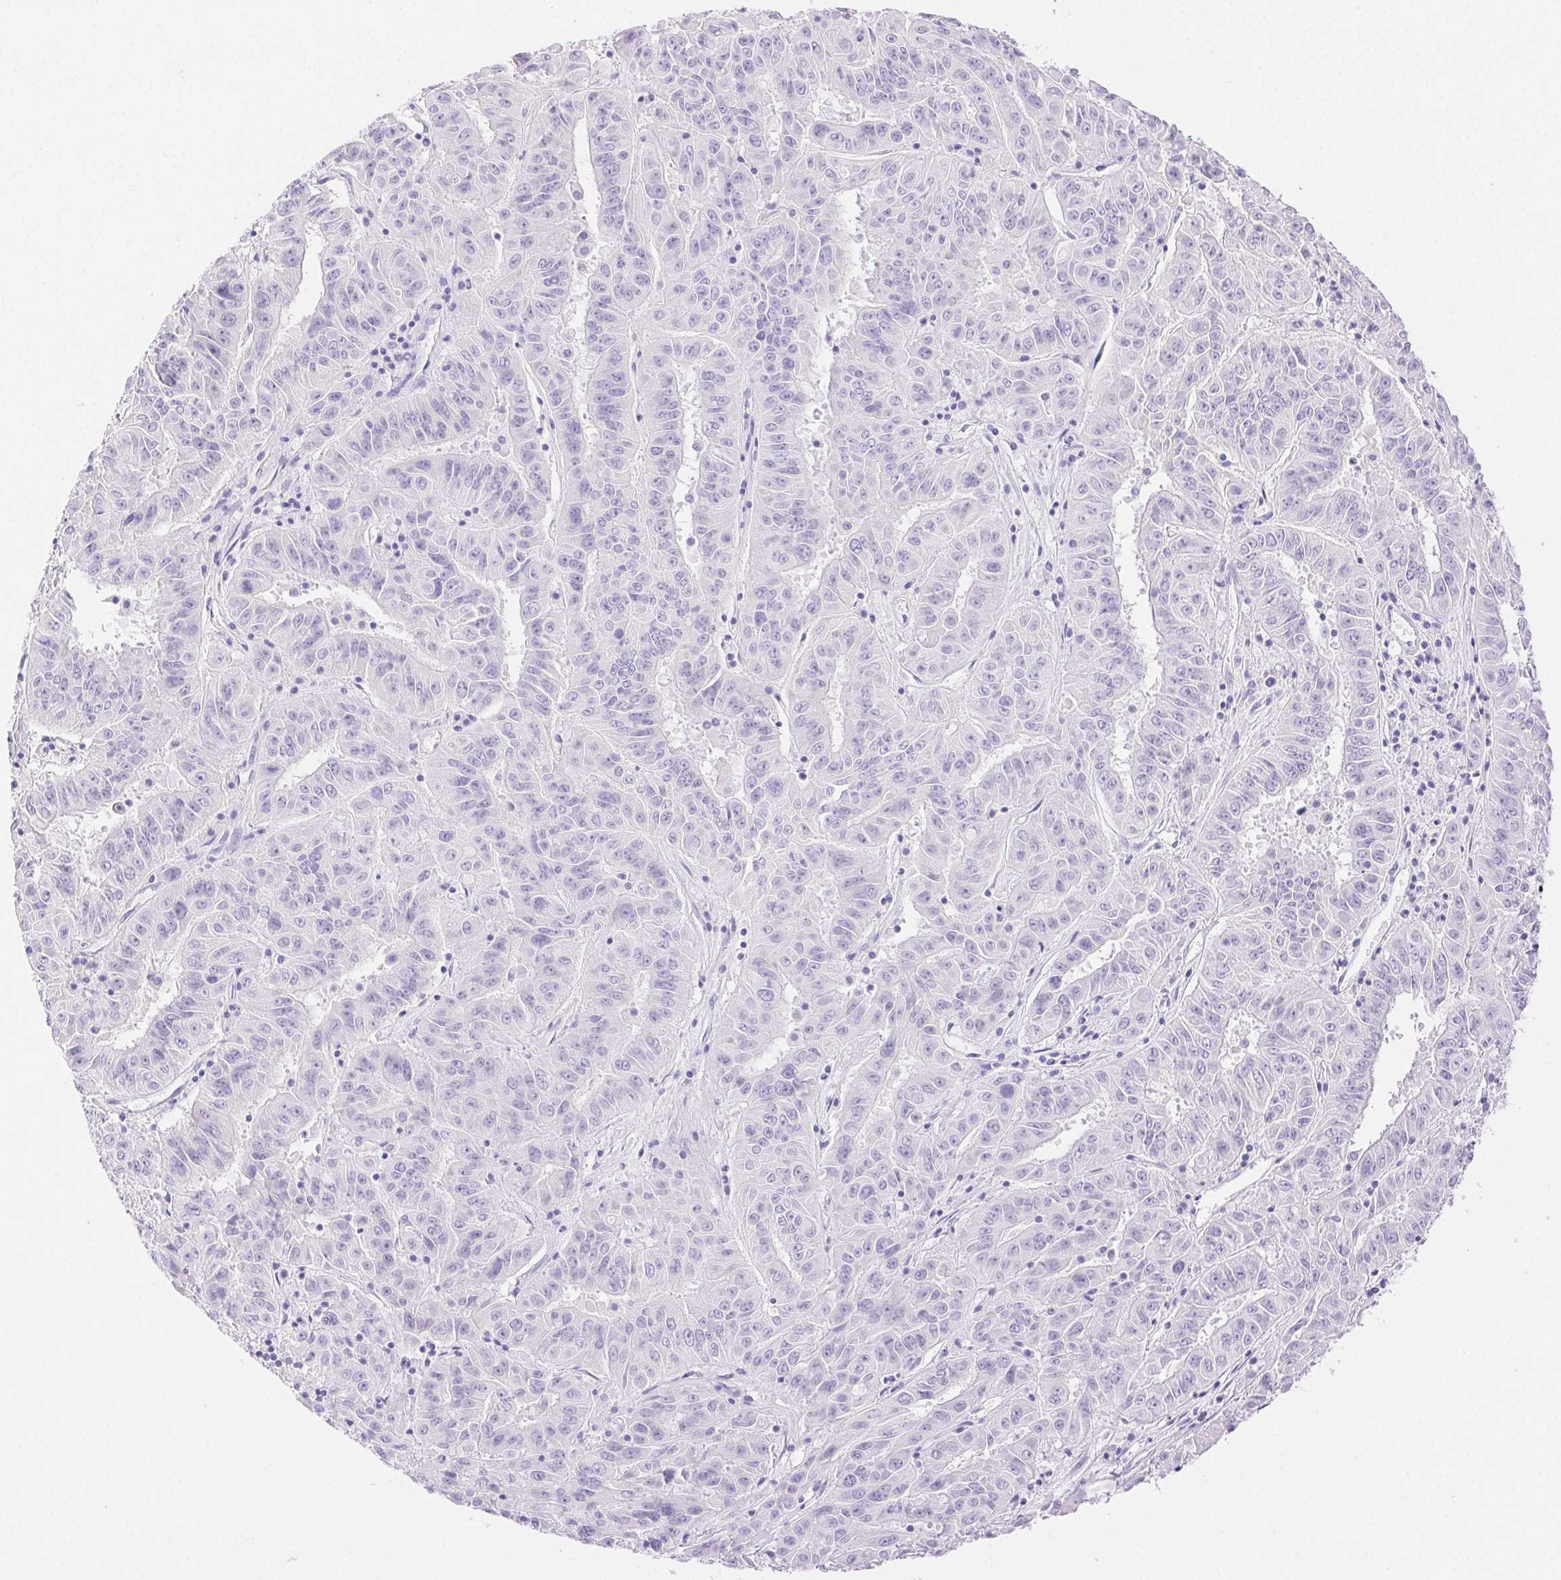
{"staining": {"intensity": "negative", "quantity": "none", "location": "none"}, "tissue": "pancreatic cancer", "cell_type": "Tumor cells", "image_type": "cancer", "snomed": [{"axis": "morphology", "description": "Adenocarcinoma, NOS"}, {"axis": "topography", "description": "Pancreas"}], "caption": "There is no significant positivity in tumor cells of pancreatic cancer.", "gene": "SPACA4", "patient": {"sex": "male", "age": 63}}